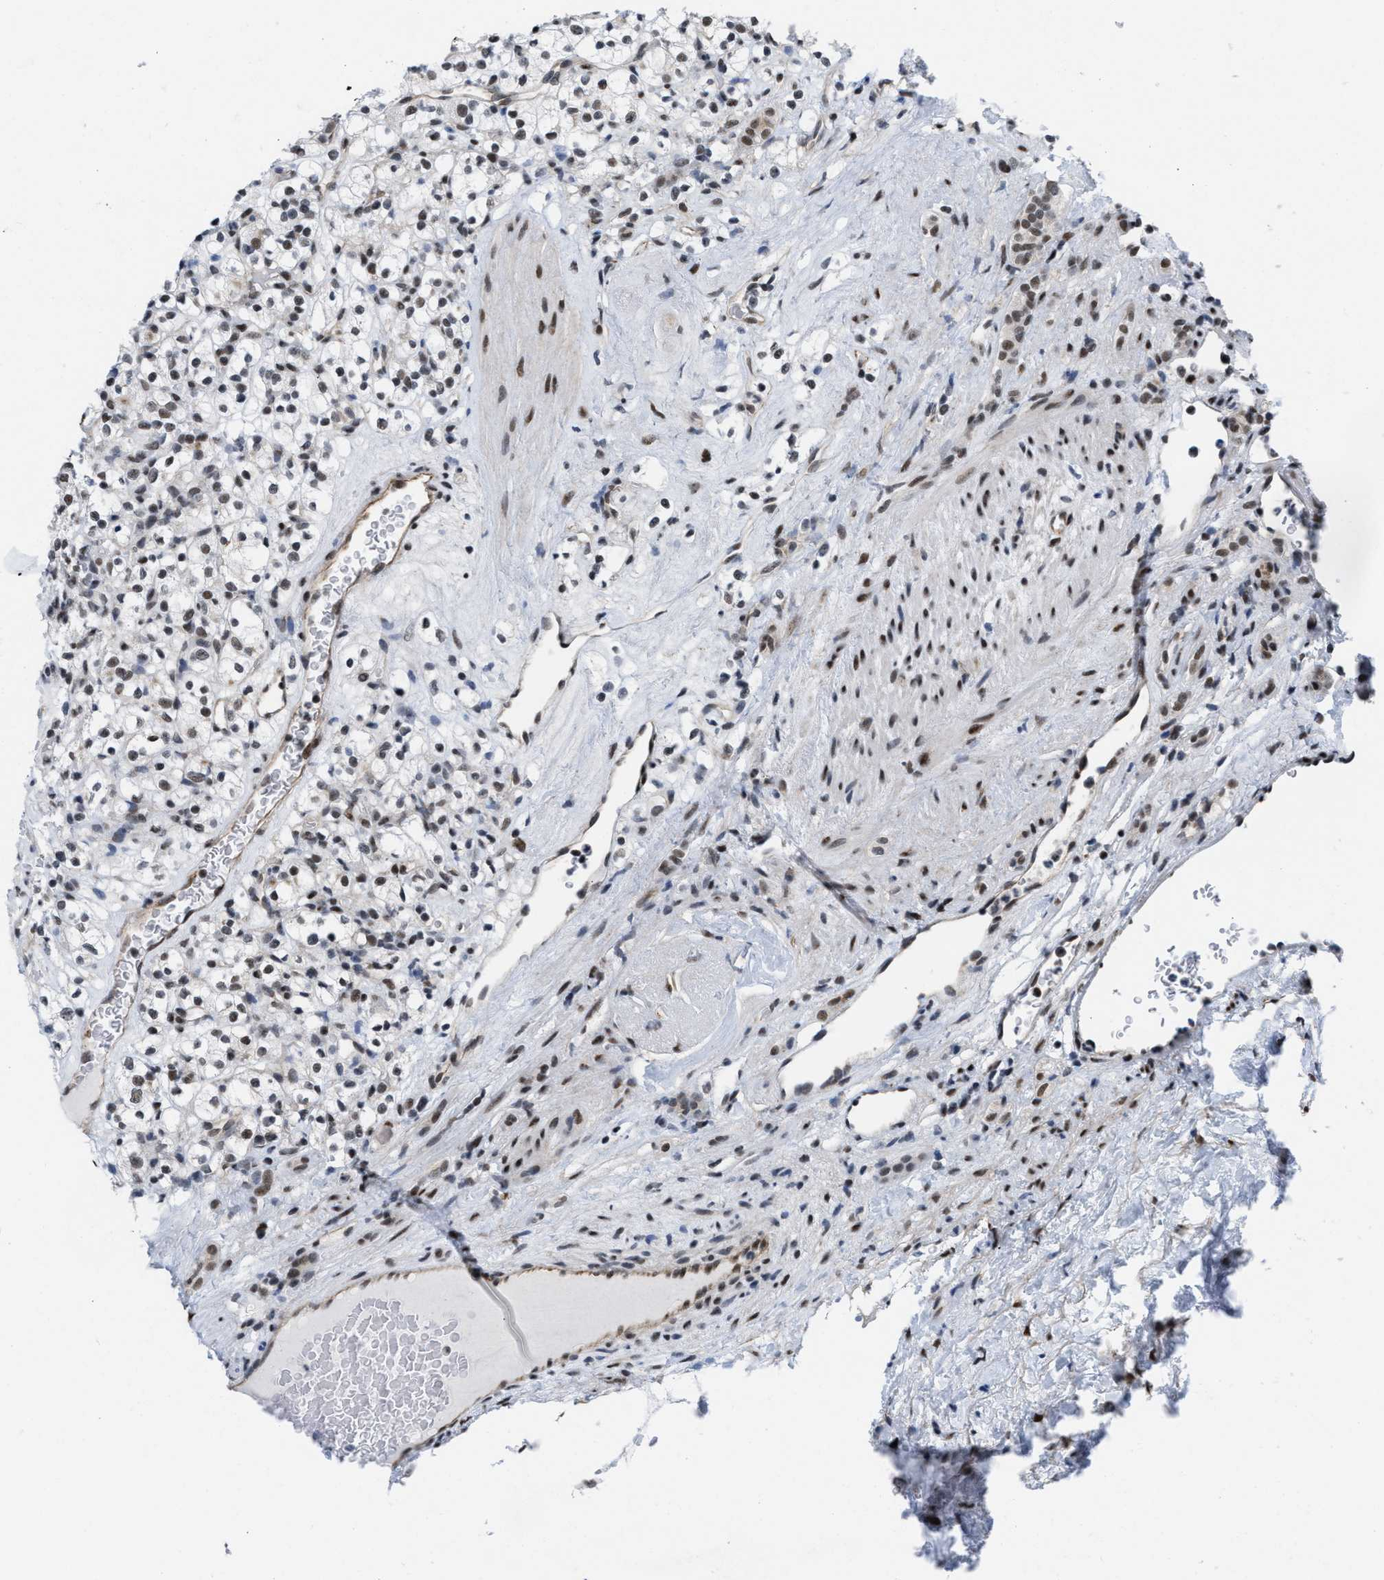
{"staining": {"intensity": "moderate", "quantity": ">75%", "location": "nuclear"}, "tissue": "renal cancer", "cell_type": "Tumor cells", "image_type": "cancer", "snomed": [{"axis": "morphology", "description": "Normal tissue, NOS"}, {"axis": "morphology", "description": "Adenocarcinoma, NOS"}, {"axis": "topography", "description": "Kidney"}], "caption": "High-power microscopy captured an immunohistochemistry (IHC) image of renal cancer, revealing moderate nuclear expression in about >75% of tumor cells.", "gene": "MIER1", "patient": {"sex": "female", "age": 72}}